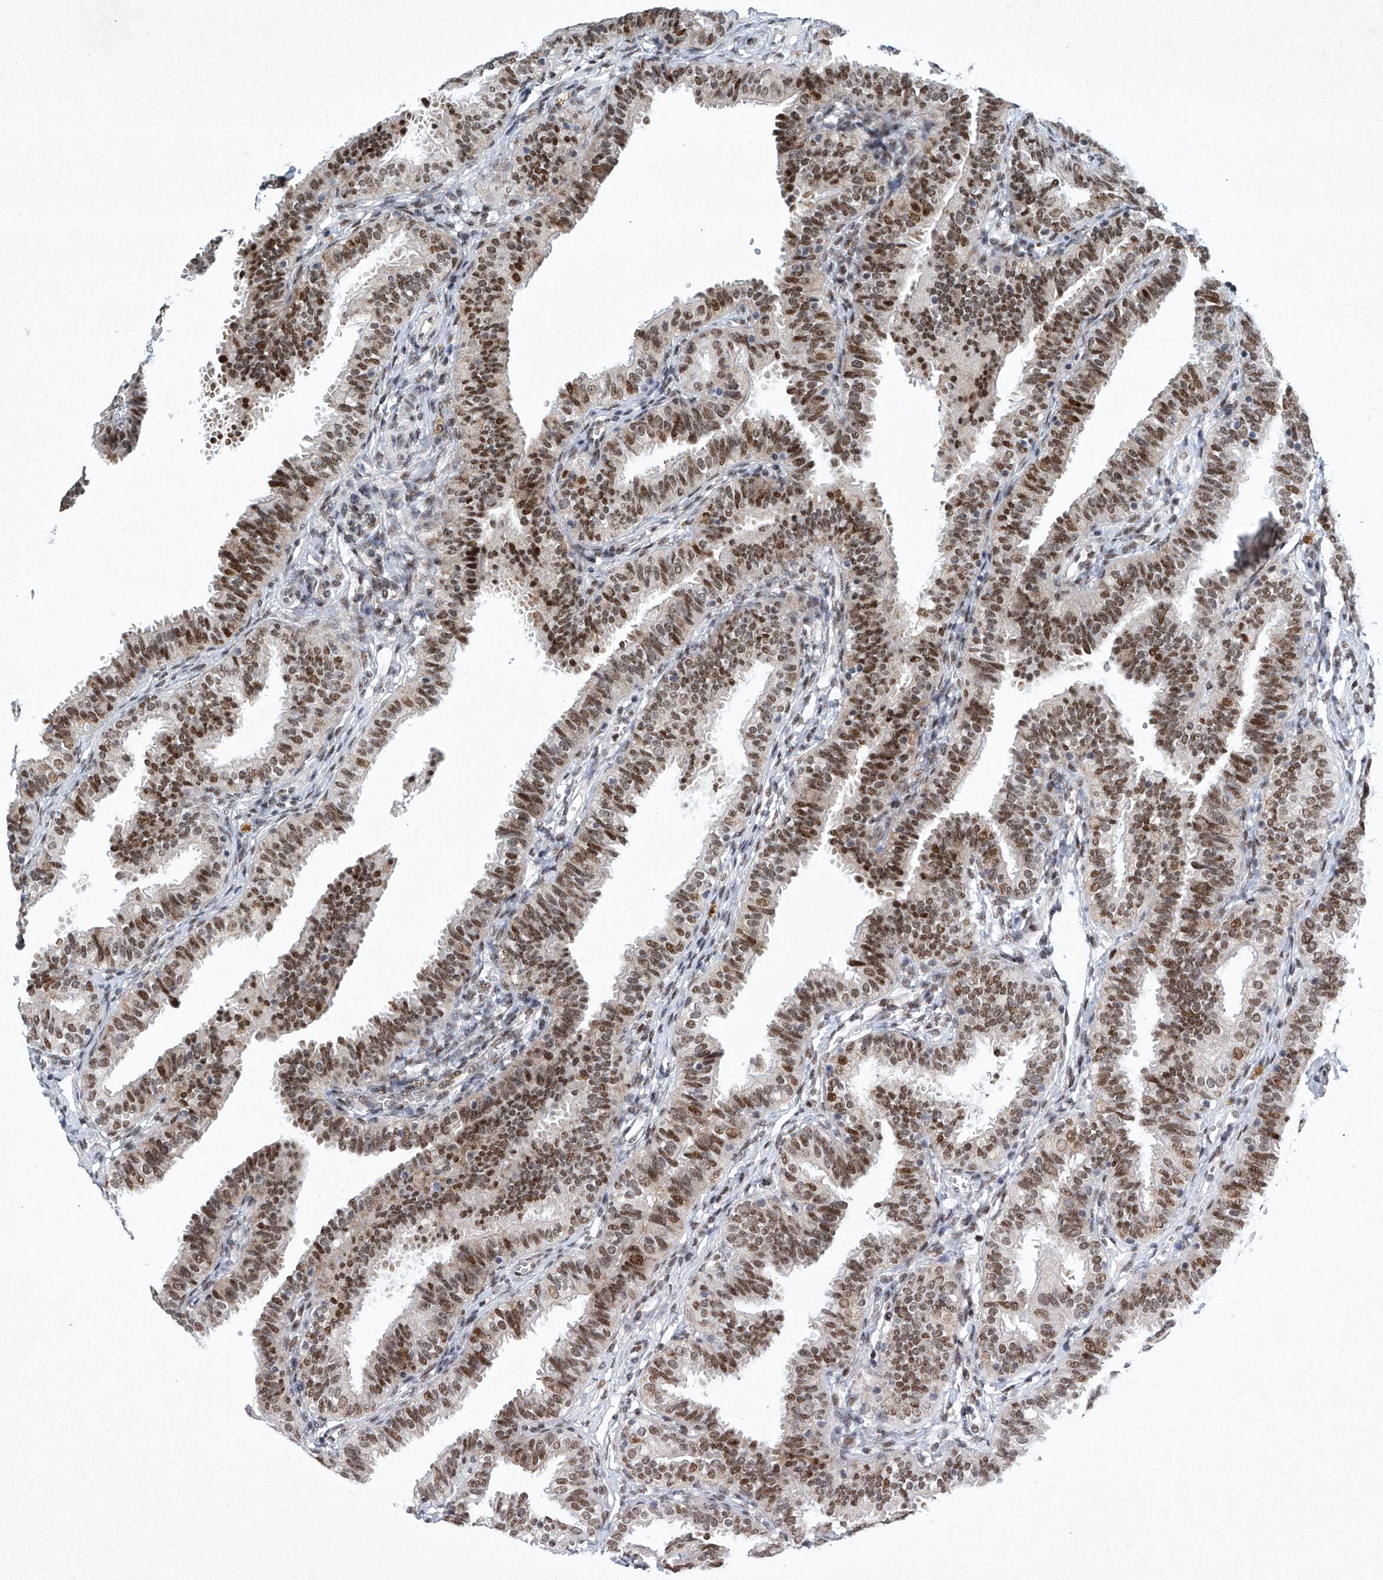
{"staining": {"intensity": "moderate", "quantity": ">75%", "location": "nuclear"}, "tissue": "fallopian tube", "cell_type": "Glandular cells", "image_type": "normal", "snomed": [{"axis": "morphology", "description": "Normal tissue, NOS"}, {"axis": "topography", "description": "Fallopian tube"}], "caption": "Unremarkable fallopian tube shows moderate nuclear positivity in about >75% of glandular cells, visualized by immunohistochemistry. The protein is shown in brown color, while the nuclei are stained blue.", "gene": "TFDP1", "patient": {"sex": "female", "age": 35}}